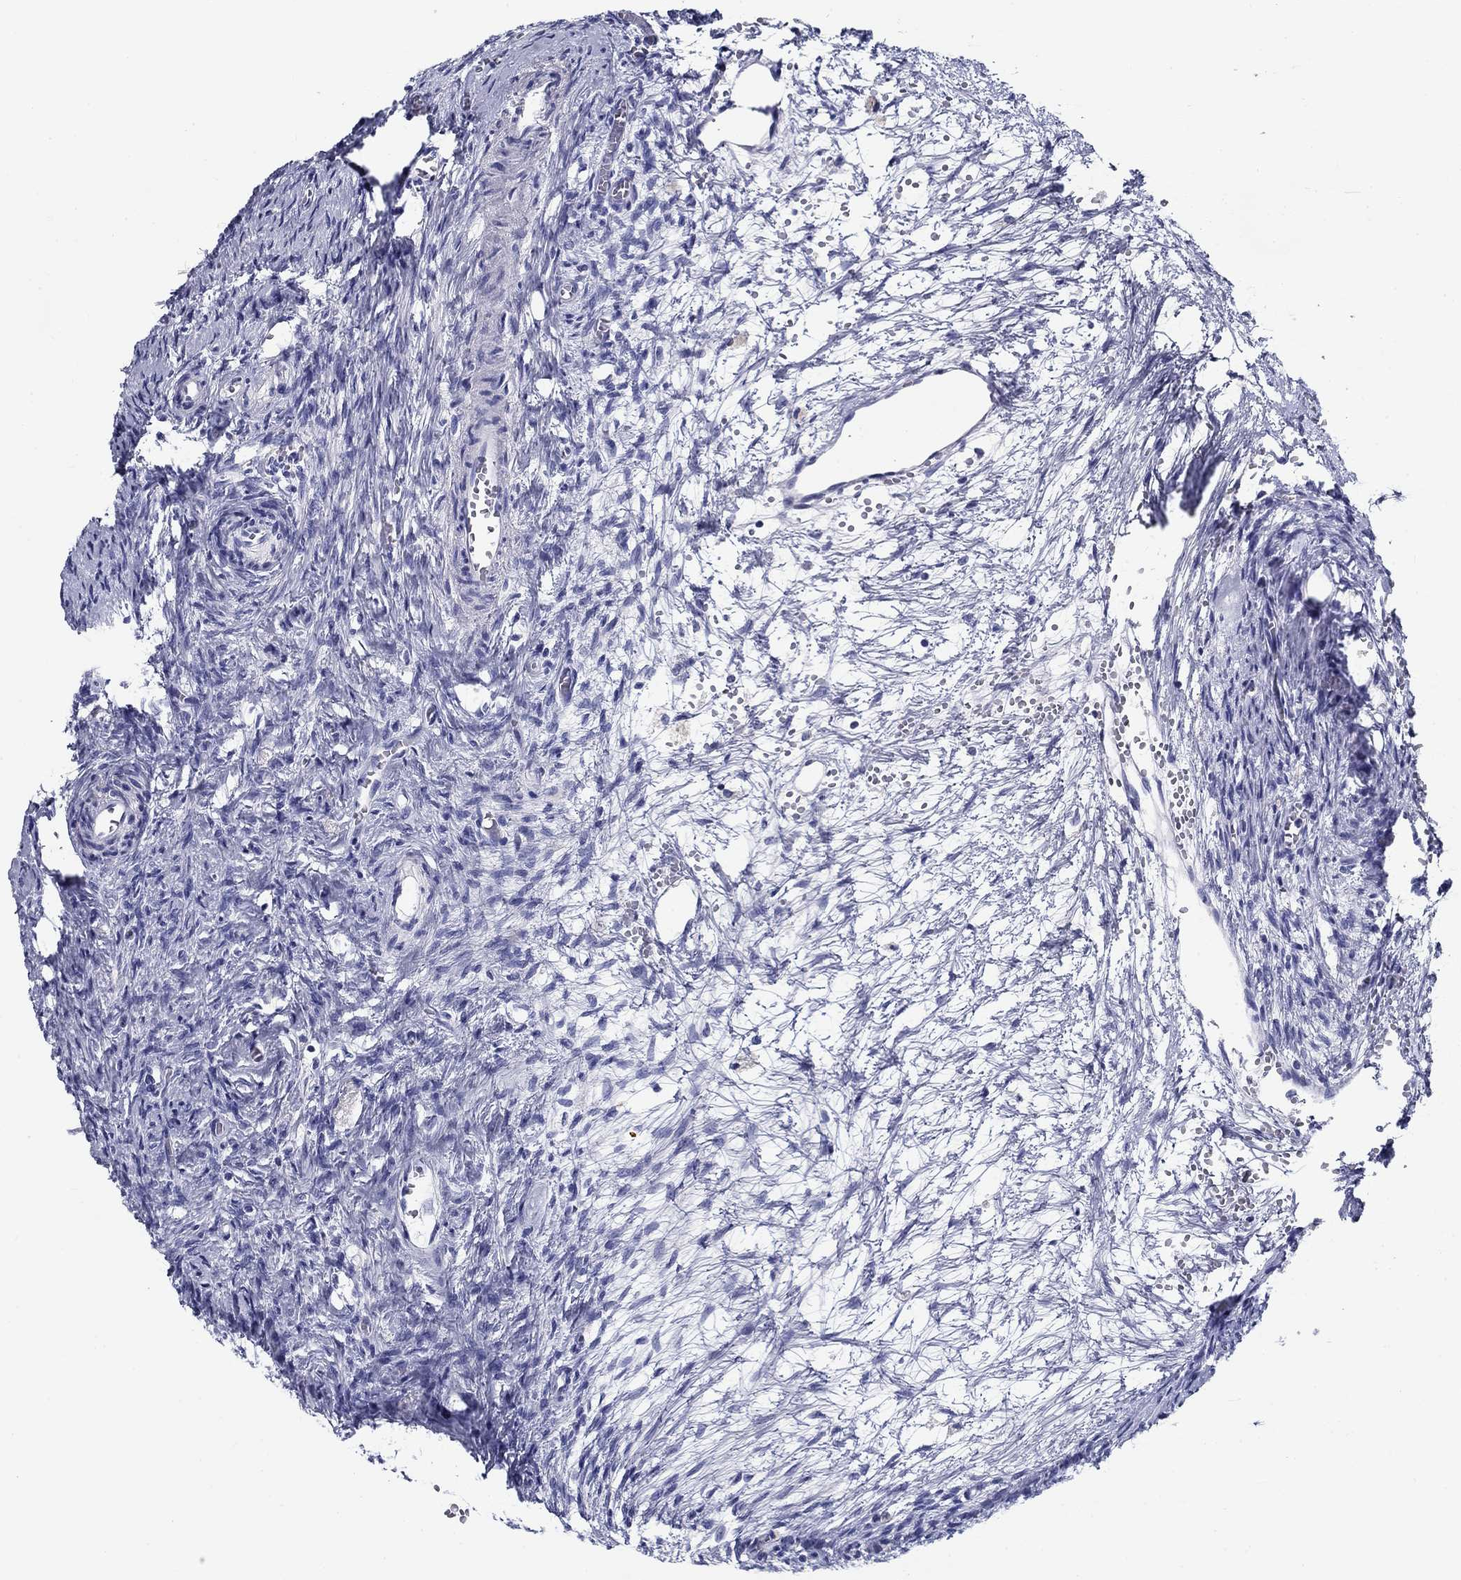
{"staining": {"intensity": "strong", "quantity": ">75%", "location": "cytoplasmic/membranous"}, "tissue": "ovary", "cell_type": "Follicle cells", "image_type": "normal", "snomed": [{"axis": "morphology", "description": "Normal tissue, NOS"}, {"axis": "topography", "description": "Ovary"}], "caption": "A high-resolution photomicrograph shows immunohistochemistry staining of normal ovary, which exhibits strong cytoplasmic/membranous expression in approximately >75% of follicle cells.", "gene": "UPB1", "patient": {"sex": "female", "age": 39}}